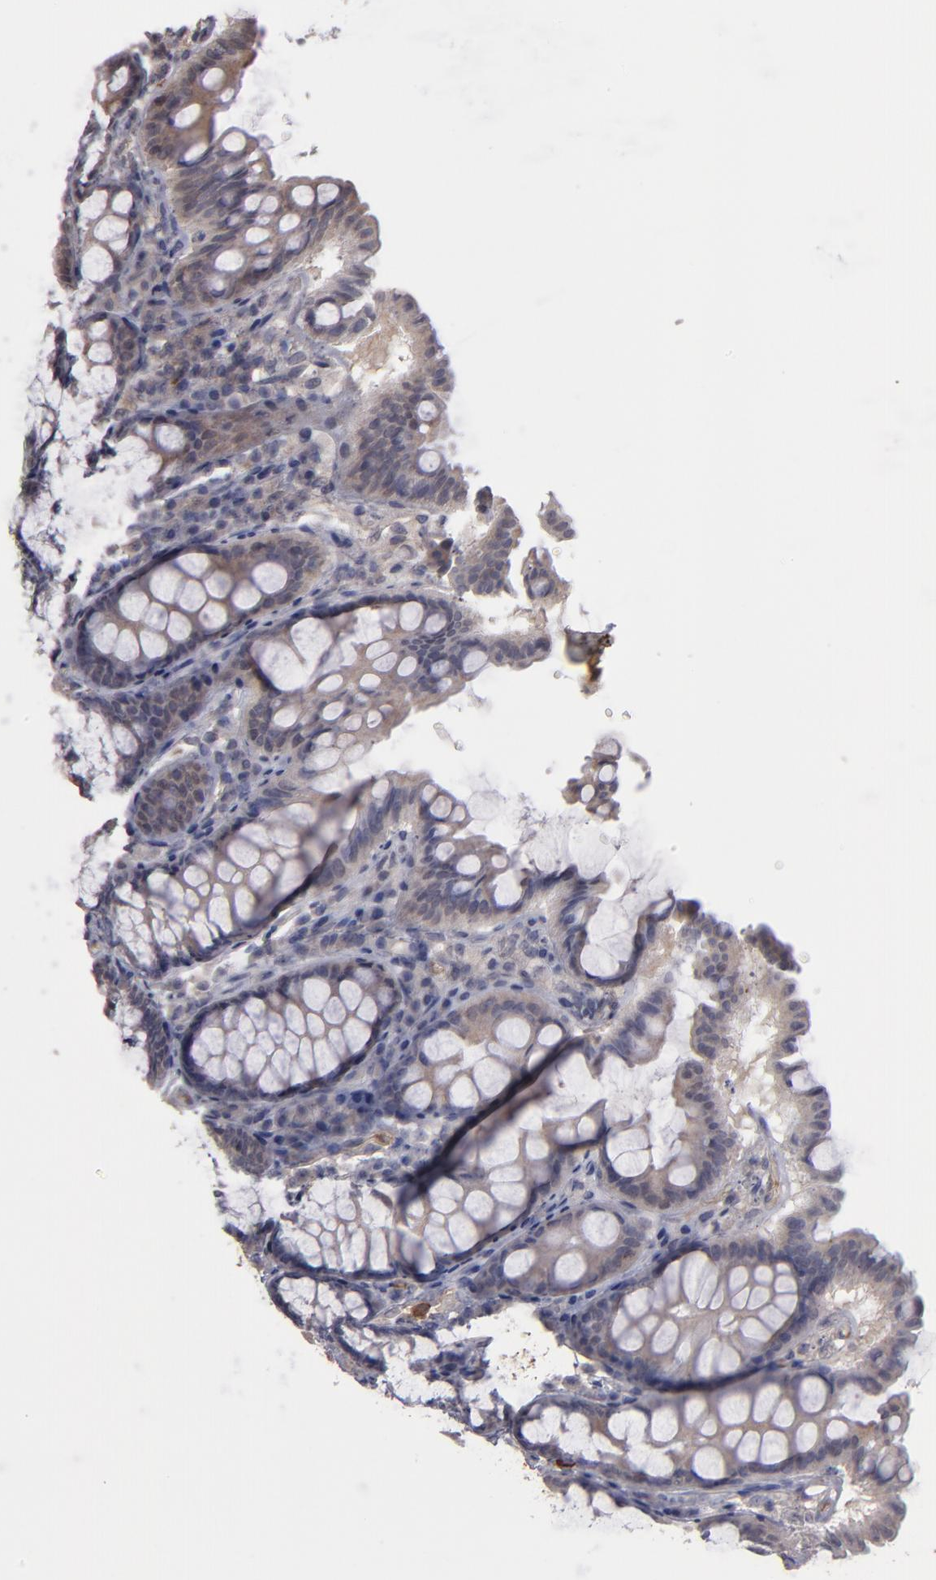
{"staining": {"intensity": "moderate", "quantity": "25%-75%", "location": "cytoplasmic/membranous"}, "tissue": "colon", "cell_type": "Endothelial cells", "image_type": "normal", "snomed": [{"axis": "morphology", "description": "Normal tissue, NOS"}, {"axis": "topography", "description": "Colon"}], "caption": "Immunohistochemistry (IHC) photomicrograph of unremarkable human colon stained for a protein (brown), which demonstrates medium levels of moderate cytoplasmic/membranous staining in about 25%-75% of endothelial cells.", "gene": "SERPINA7", "patient": {"sex": "female", "age": 61}}